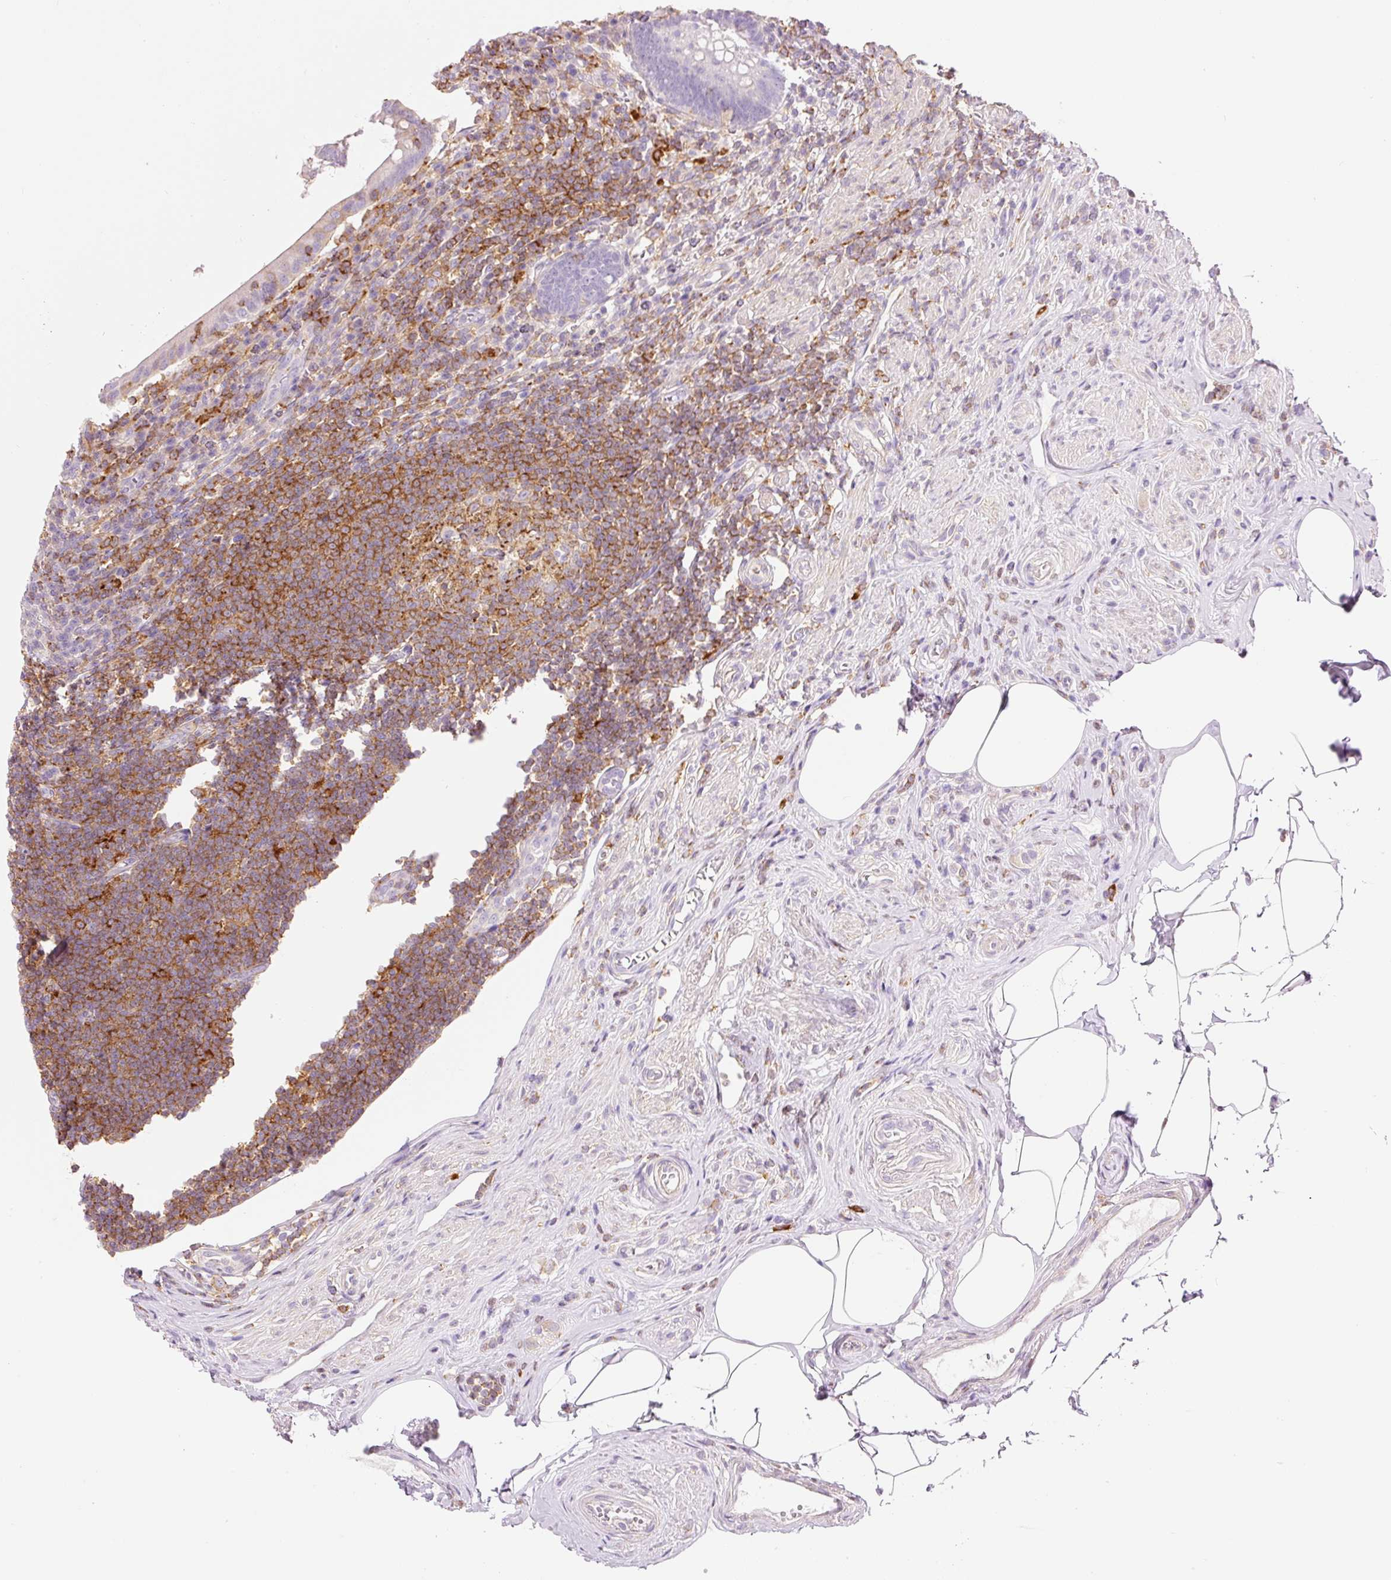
{"staining": {"intensity": "negative", "quantity": "none", "location": "none"}, "tissue": "appendix", "cell_type": "Glandular cells", "image_type": "normal", "snomed": [{"axis": "morphology", "description": "Normal tissue, NOS"}, {"axis": "topography", "description": "Appendix"}], "caption": "Glandular cells show no significant protein staining in unremarkable appendix. (DAB IHC visualized using brightfield microscopy, high magnification).", "gene": "DOK6", "patient": {"sex": "female", "age": 56}}